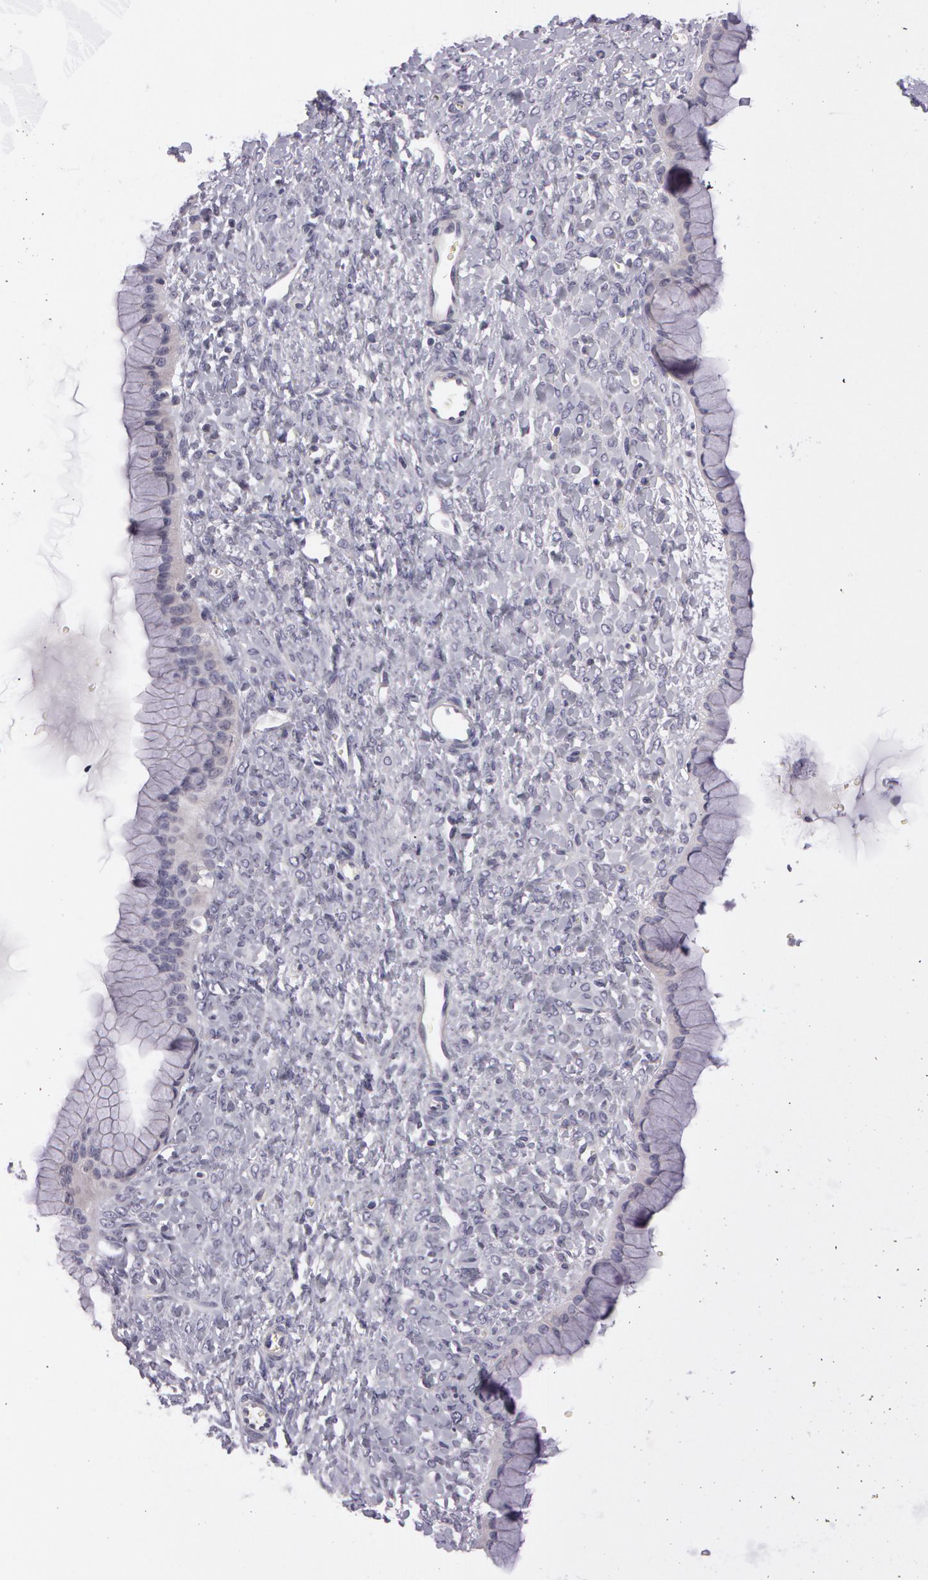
{"staining": {"intensity": "negative", "quantity": "none", "location": "none"}, "tissue": "ovarian cancer", "cell_type": "Tumor cells", "image_type": "cancer", "snomed": [{"axis": "morphology", "description": "Cystadenocarcinoma, mucinous, NOS"}, {"axis": "topography", "description": "Ovary"}], "caption": "This is an IHC photomicrograph of ovarian cancer (mucinous cystadenocarcinoma). There is no staining in tumor cells.", "gene": "MXRA5", "patient": {"sex": "female", "age": 25}}